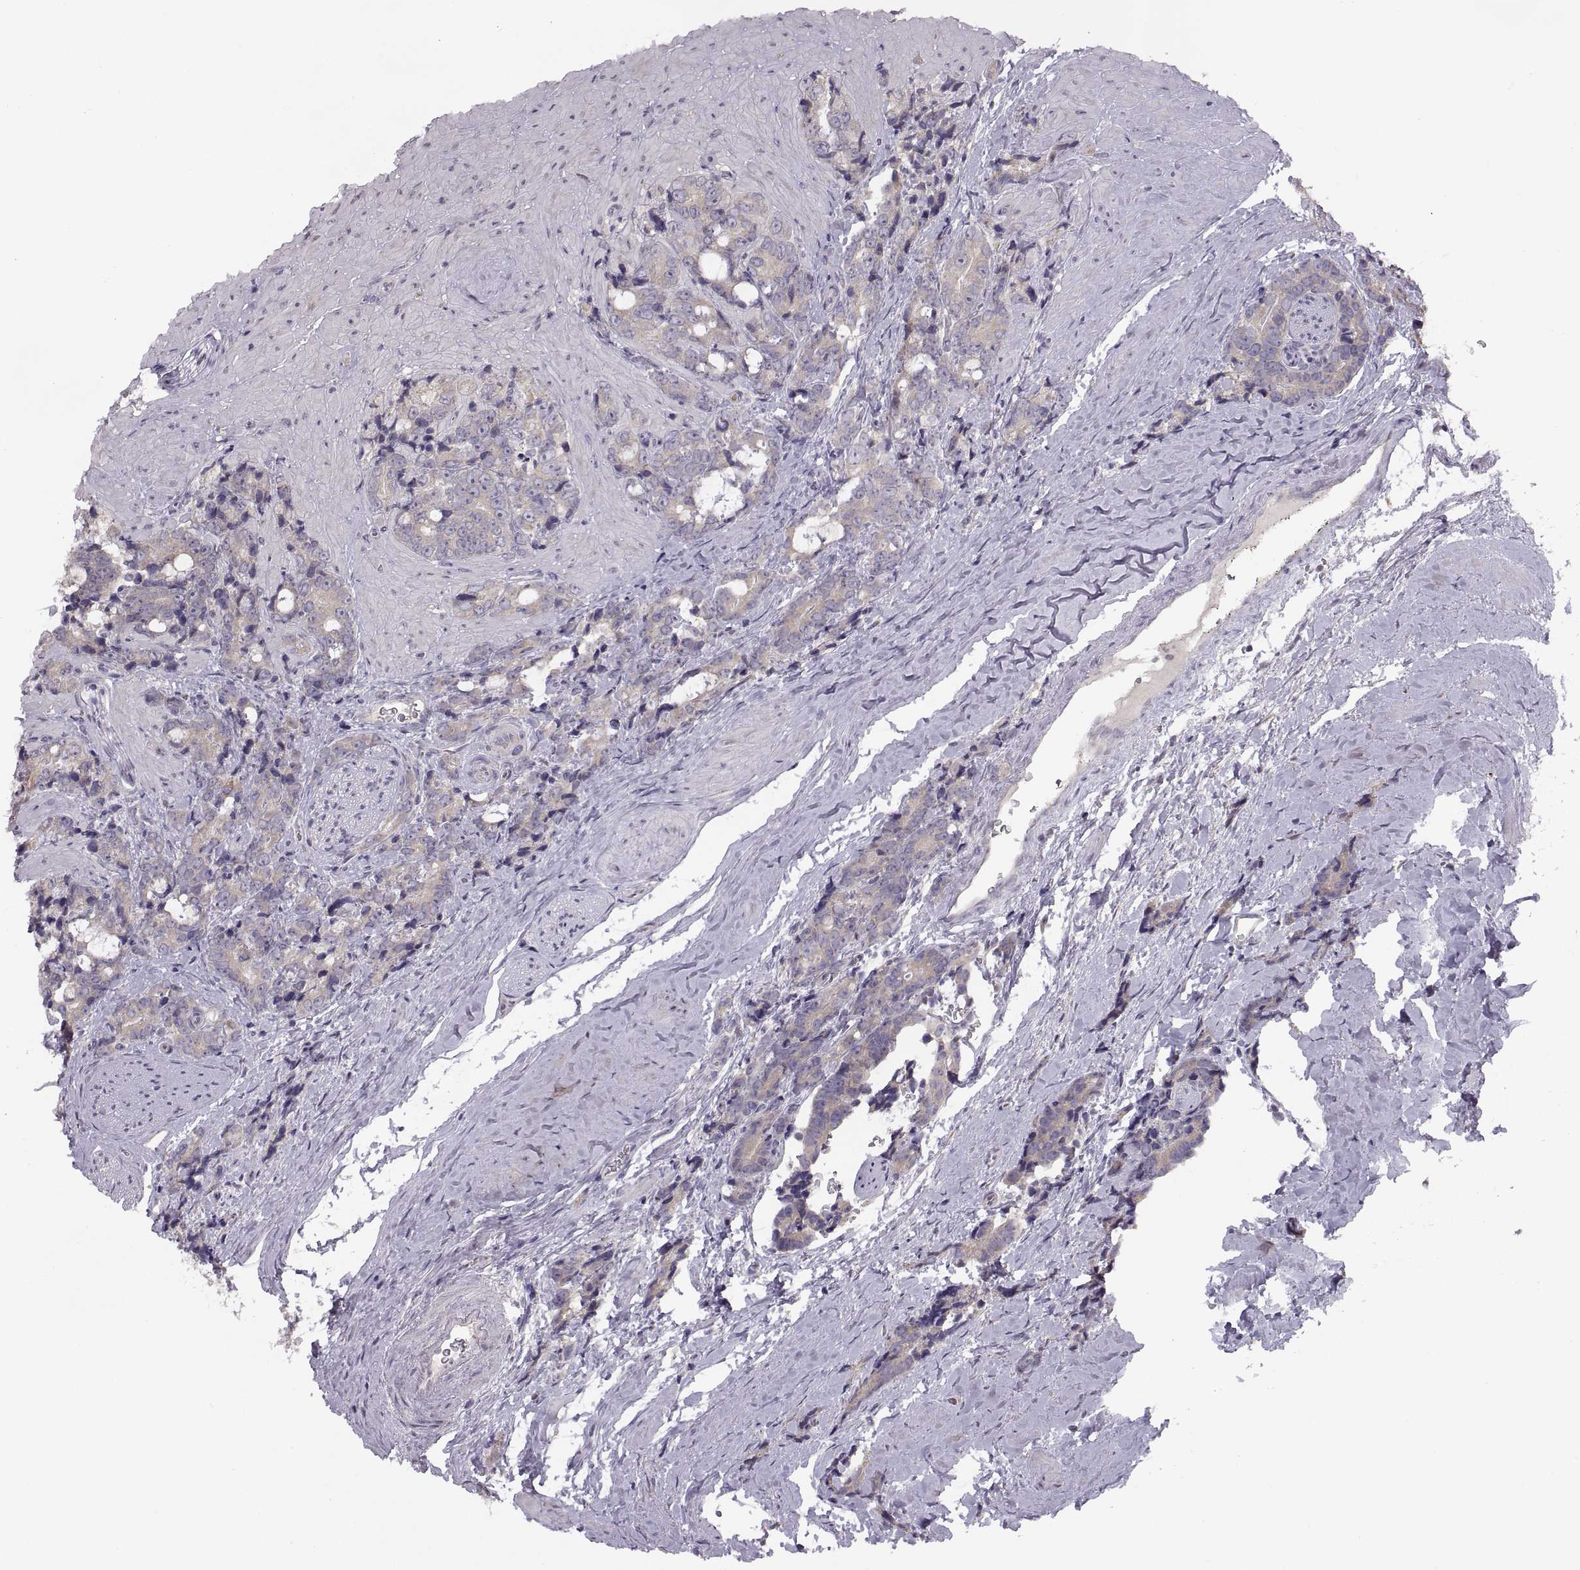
{"staining": {"intensity": "weak", "quantity": ">75%", "location": "cytoplasmic/membranous"}, "tissue": "prostate cancer", "cell_type": "Tumor cells", "image_type": "cancer", "snomed": [{"axis": "morphology", "description": "Adenocarcinoma, High grade"}, {"axis": "topography", "description": "Prostate"}], "caption": "Prostate cancer (adenocarcinoma (high-grade)) was stained to show a protein in brown. There is low levels of weak cytoplasmic/membranous expression in about >75% of tumor cells.", "gene": "ACSBG2", "patient": {"sex": "male", "age": 74}}